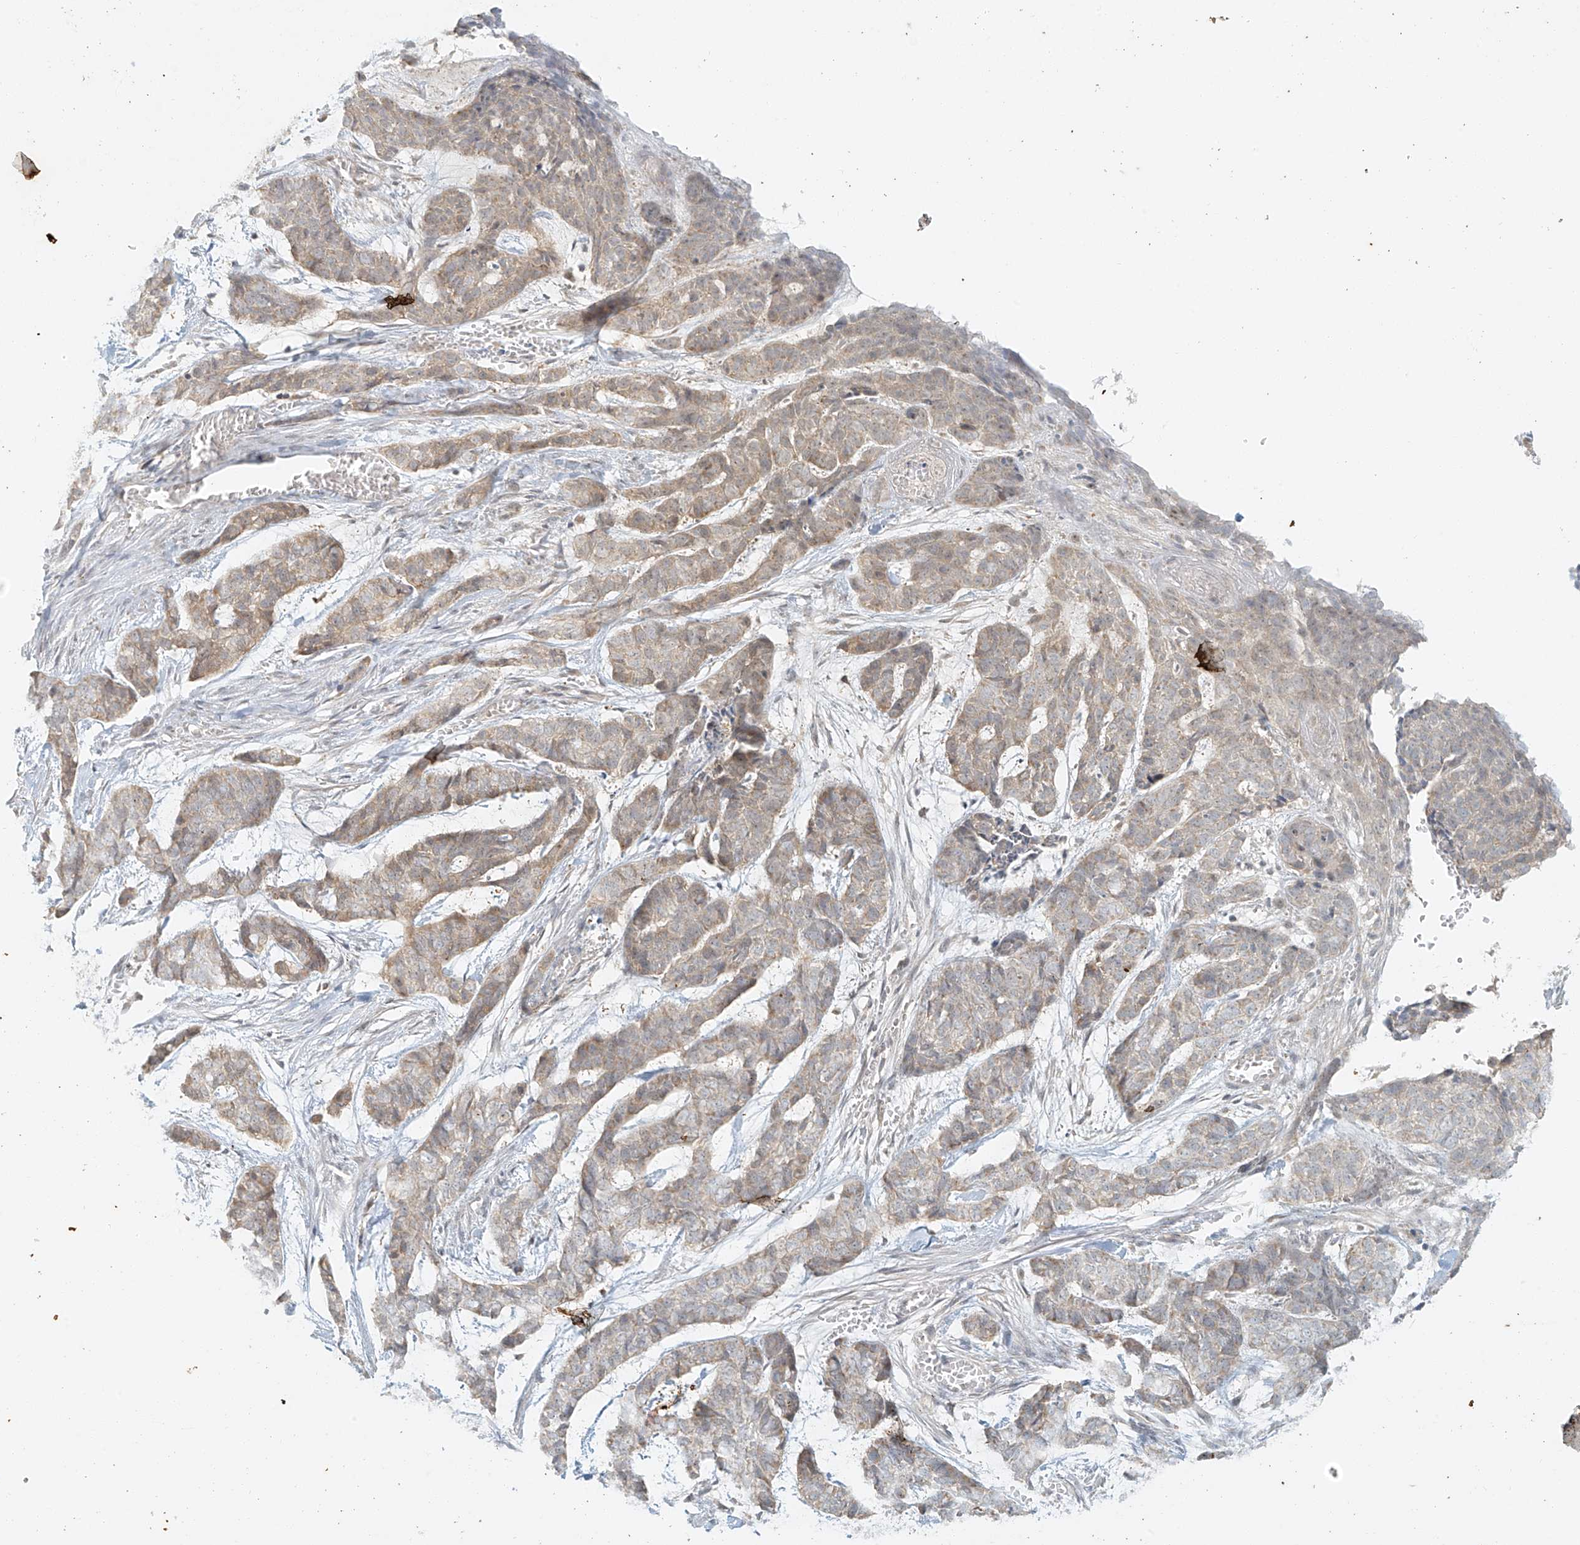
{"staining": {"intensity": "weak", "quantity": "25%-75%", "location": "cytoplasmic/membranous"}, "tissue": "skin cancer", "cell_type": "Tumor cells", "image_type": "cancer", "snomed": [{"axis": "morphology", "description": "Basal cell carcinoma"}, {"axis": "topography", "description": "Skin"}], "caption": "Immunohistochemical staining of human skin basal cell carcinoma reveals weak cytoplasmic/membranous protein staining in about 25%-75% of tumor cells.", "gene": "MIPEP", "patient": {"sex": "female", "age": 64}}